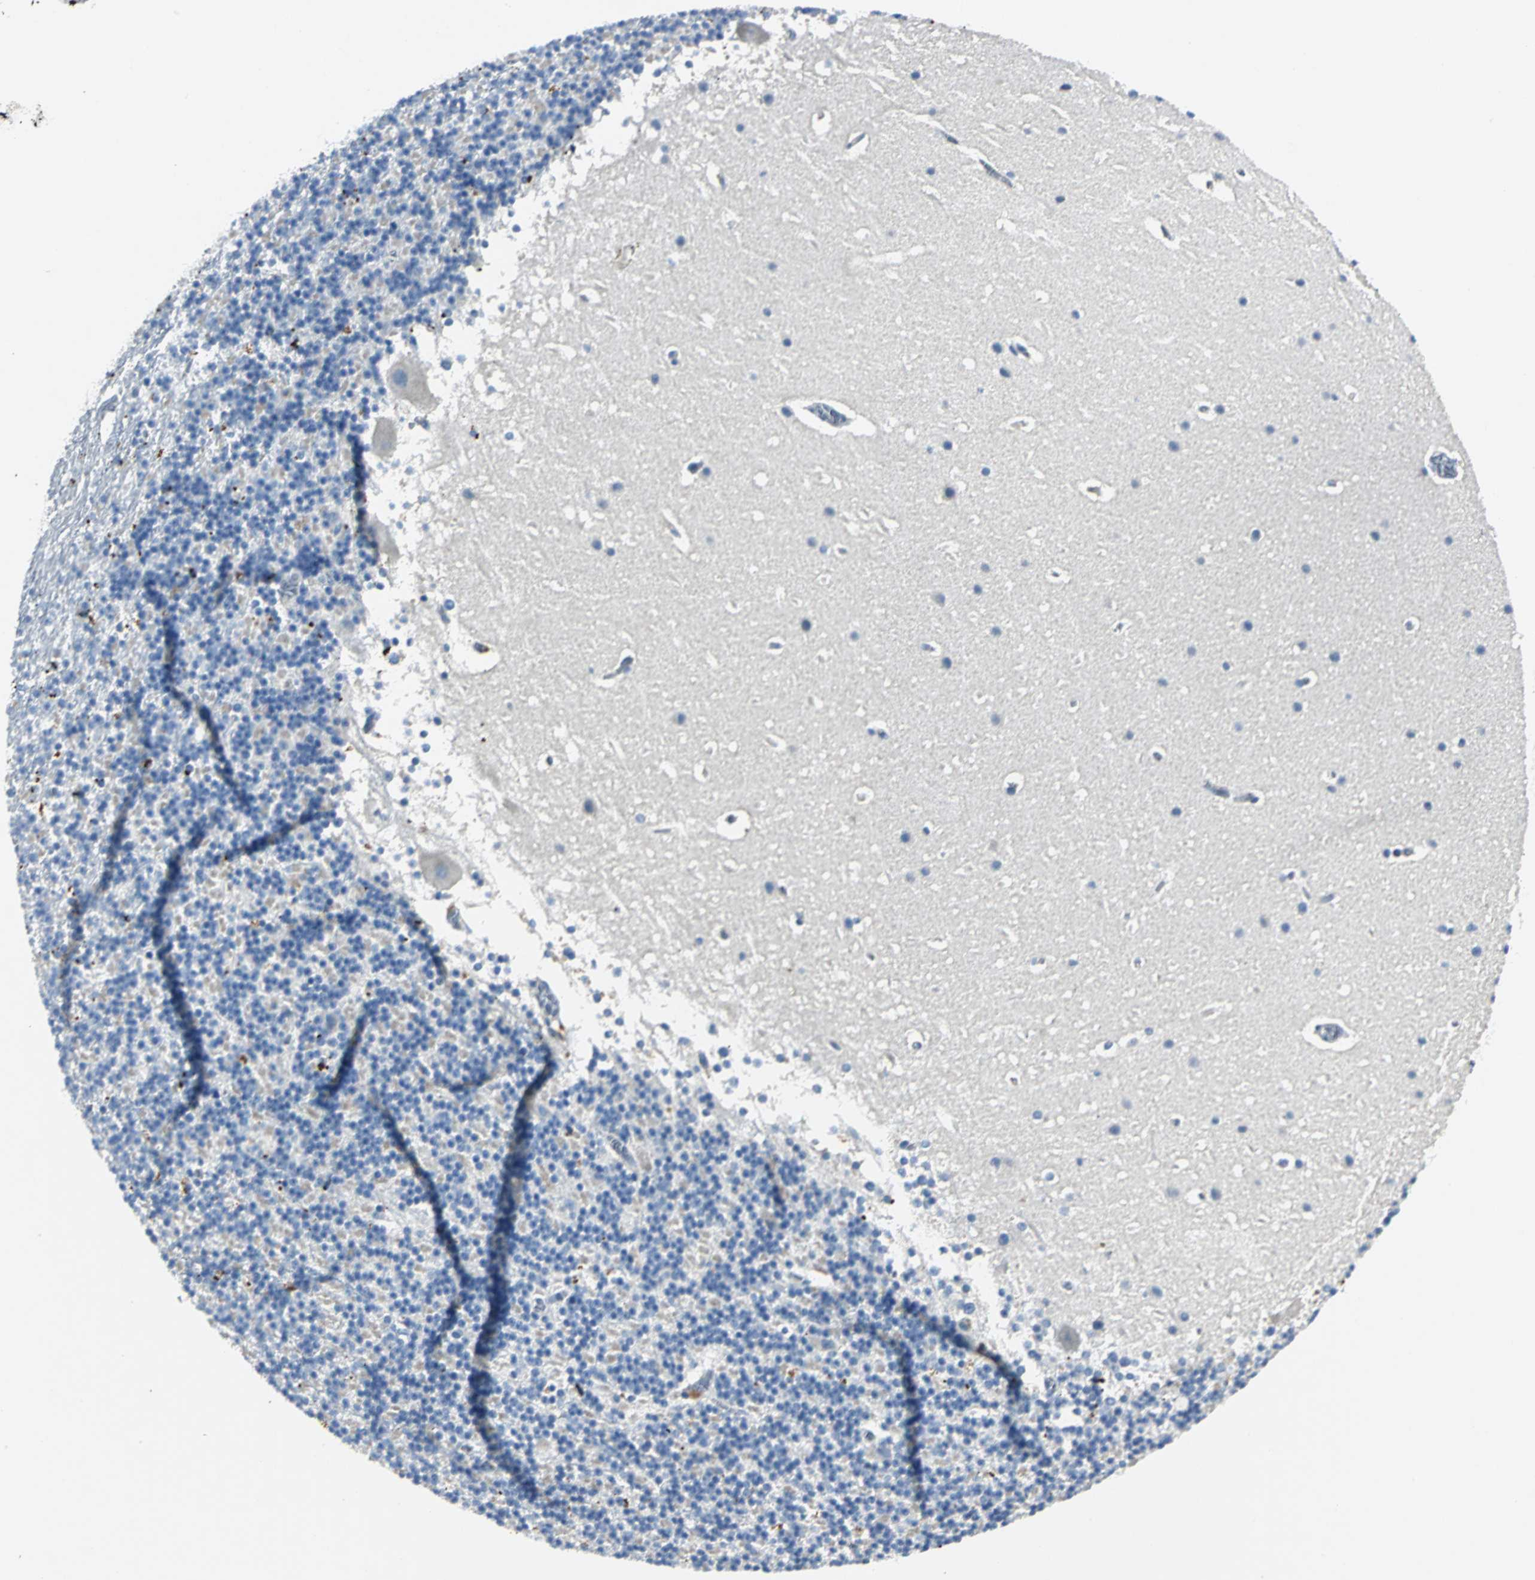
{"staining": {"intensity": "negative", "quantity": "none", "location": "none"}, "tissue": "cerebellum", "cell_type": "Cells in granular layer", "image_type": "normal", "snomed": [{"axis": "morphology", "description": "Normal tissue, NOS"}, {"axis": "topography", "description": "Cerebellum"}], "caption": "Cerebellum stained for a protein using IHC reveals no positivity cells in granular layer.", "gene": "RIPOR1", "patient": {"sex": "female", "age": 19}}